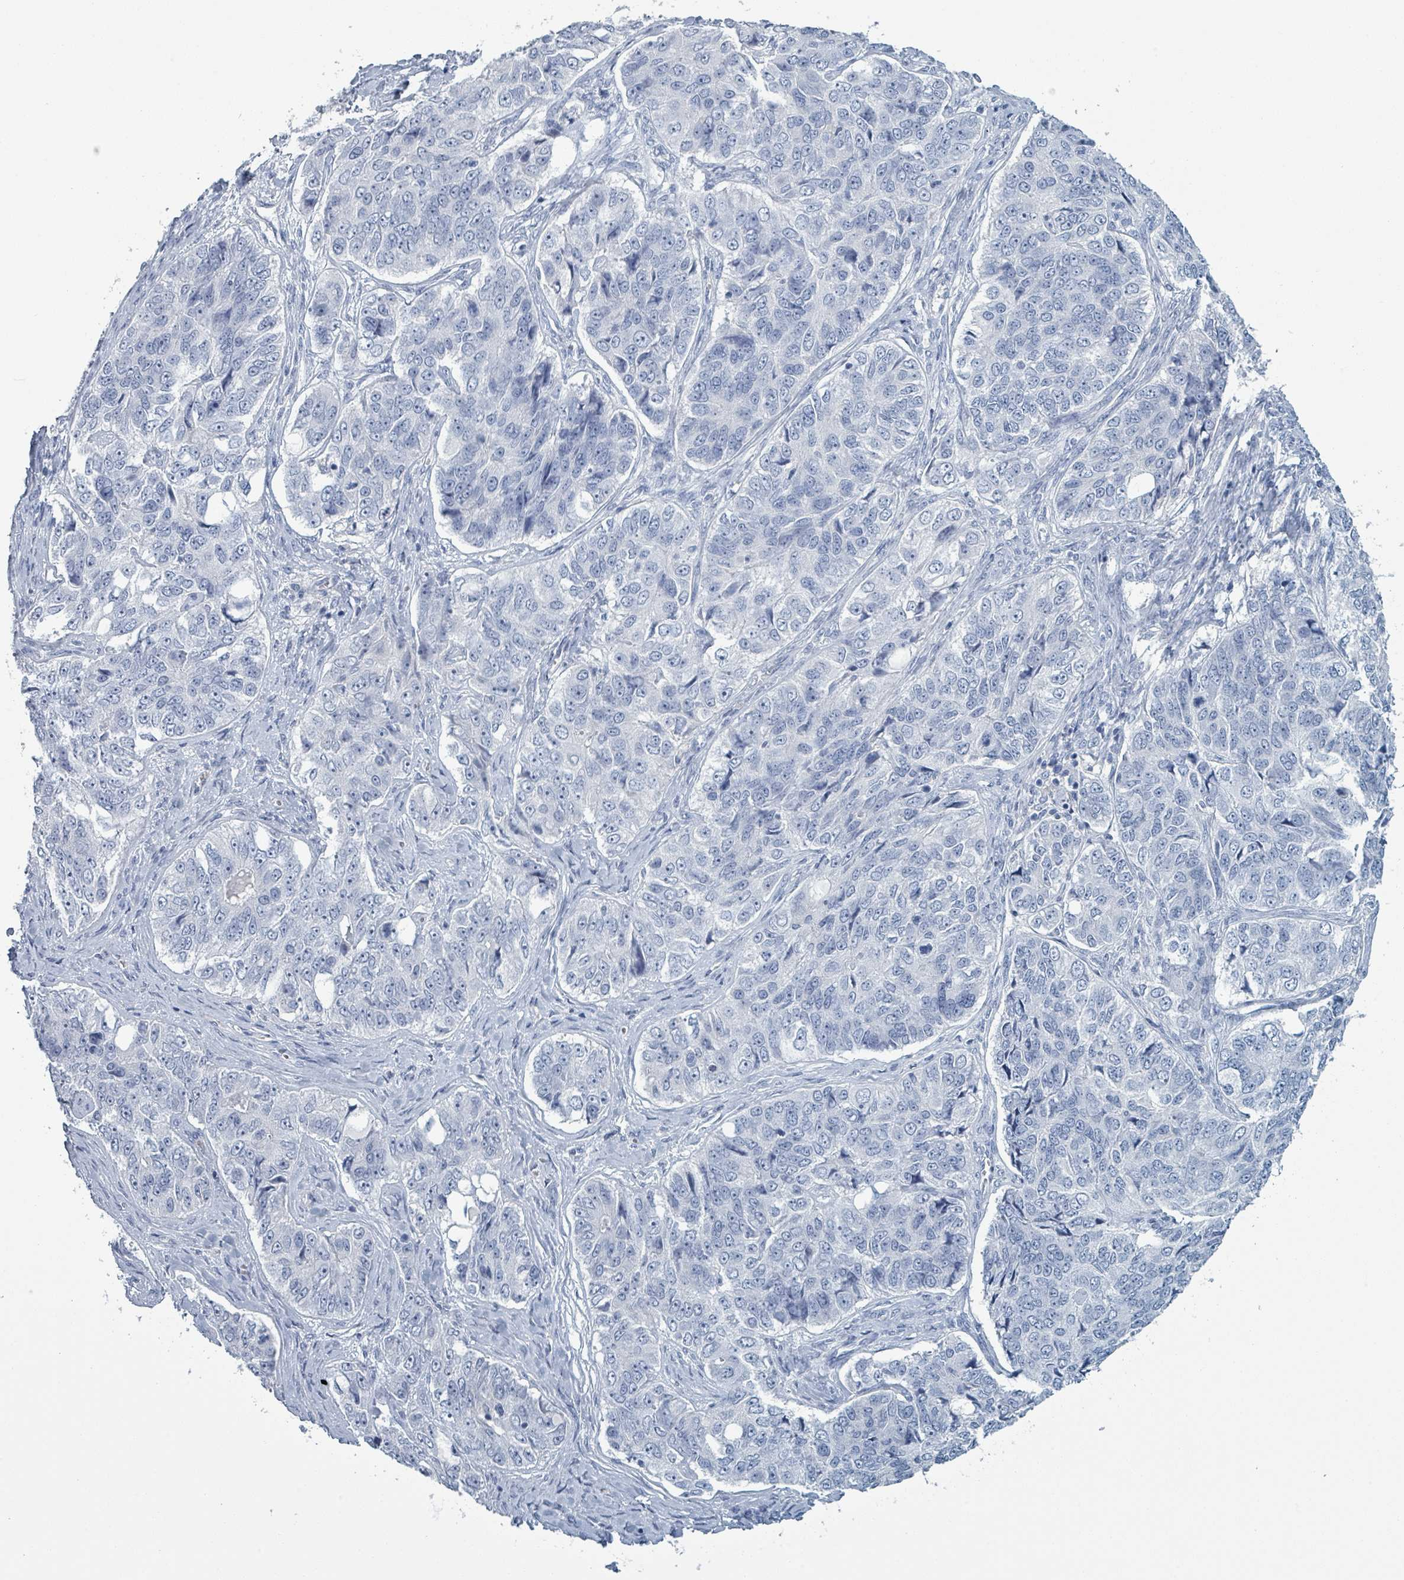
{"staining": {"intensity": "negative", "quantity": "none", "location": "none"}, "tissue": "ovarian cancer", "cell_type": "Tumor cells", "image_type": "cancer", "snomed": [{"axis": "morphology", "description": "Carcinoma, endometroid"}, {"axis": "topography", "description": "Ovary"}], "caption": "Ovarian cancer was stained to show a protein in brown. There is no significant positivity in tumor cells. Nuclei are stained in blue.", "gene": "VPS13D", "patient": {"sex": "female", "age": 51}}